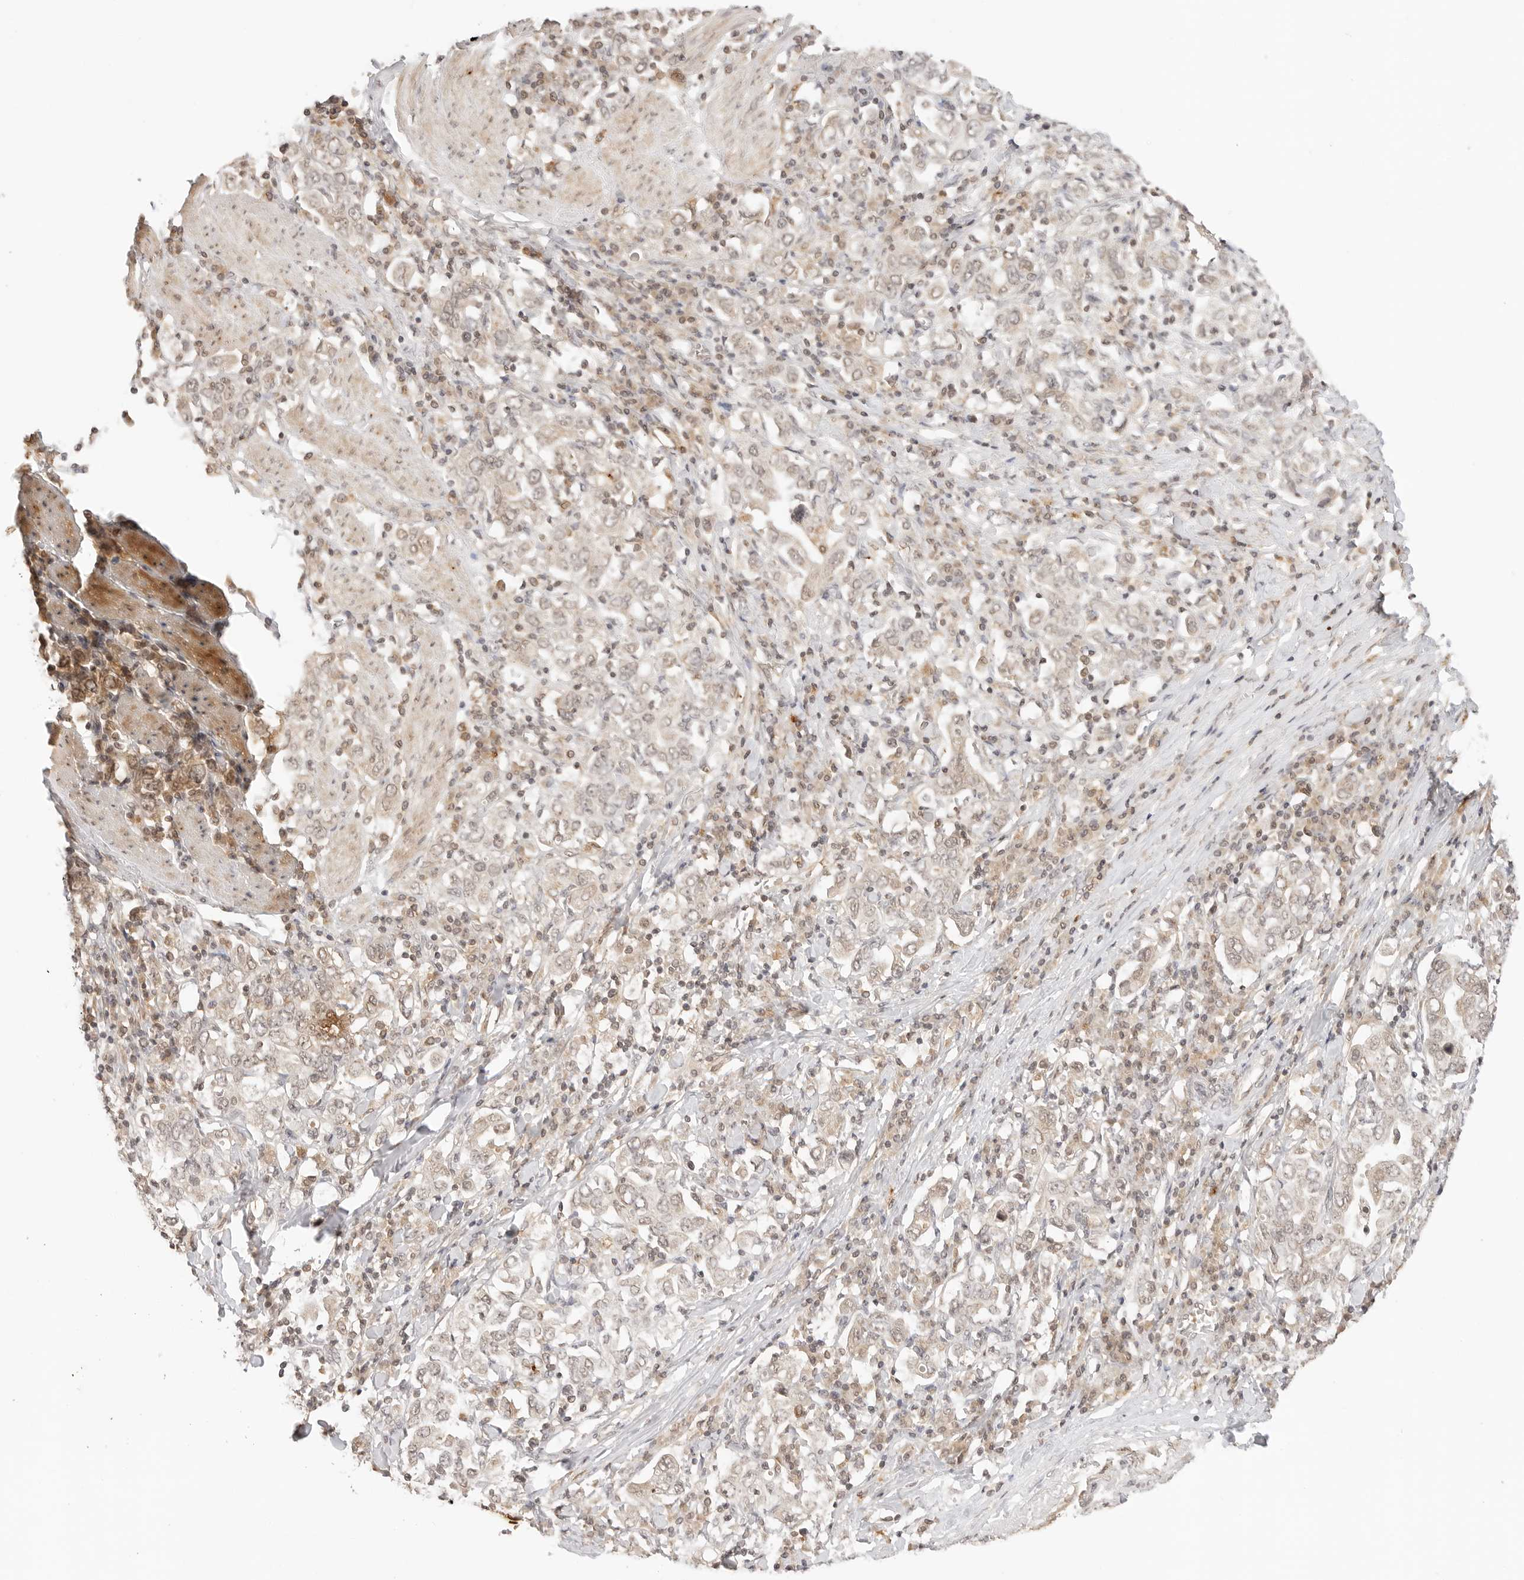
{"staining": {"intensity": "weak", "quantity": "<25%", "location": "cytoplasmic/membranous"}, "tissue": "stomach cancer", "cell_type": "Tumor cells", "image_type": "cancer", "snomed": [{"axis": "morphology", "description": "Adenocarcinoma, NOS"}, {"axis": "topography", "description": "Stomach, upper"}], "caption": "A photomicrograph of stomach cancer (adenocarcinoma) stained for a protein demonstrates no brown staining in tumor cells.", "gene": "GPR34", "patient": {"sex": "male", "age": 62}}